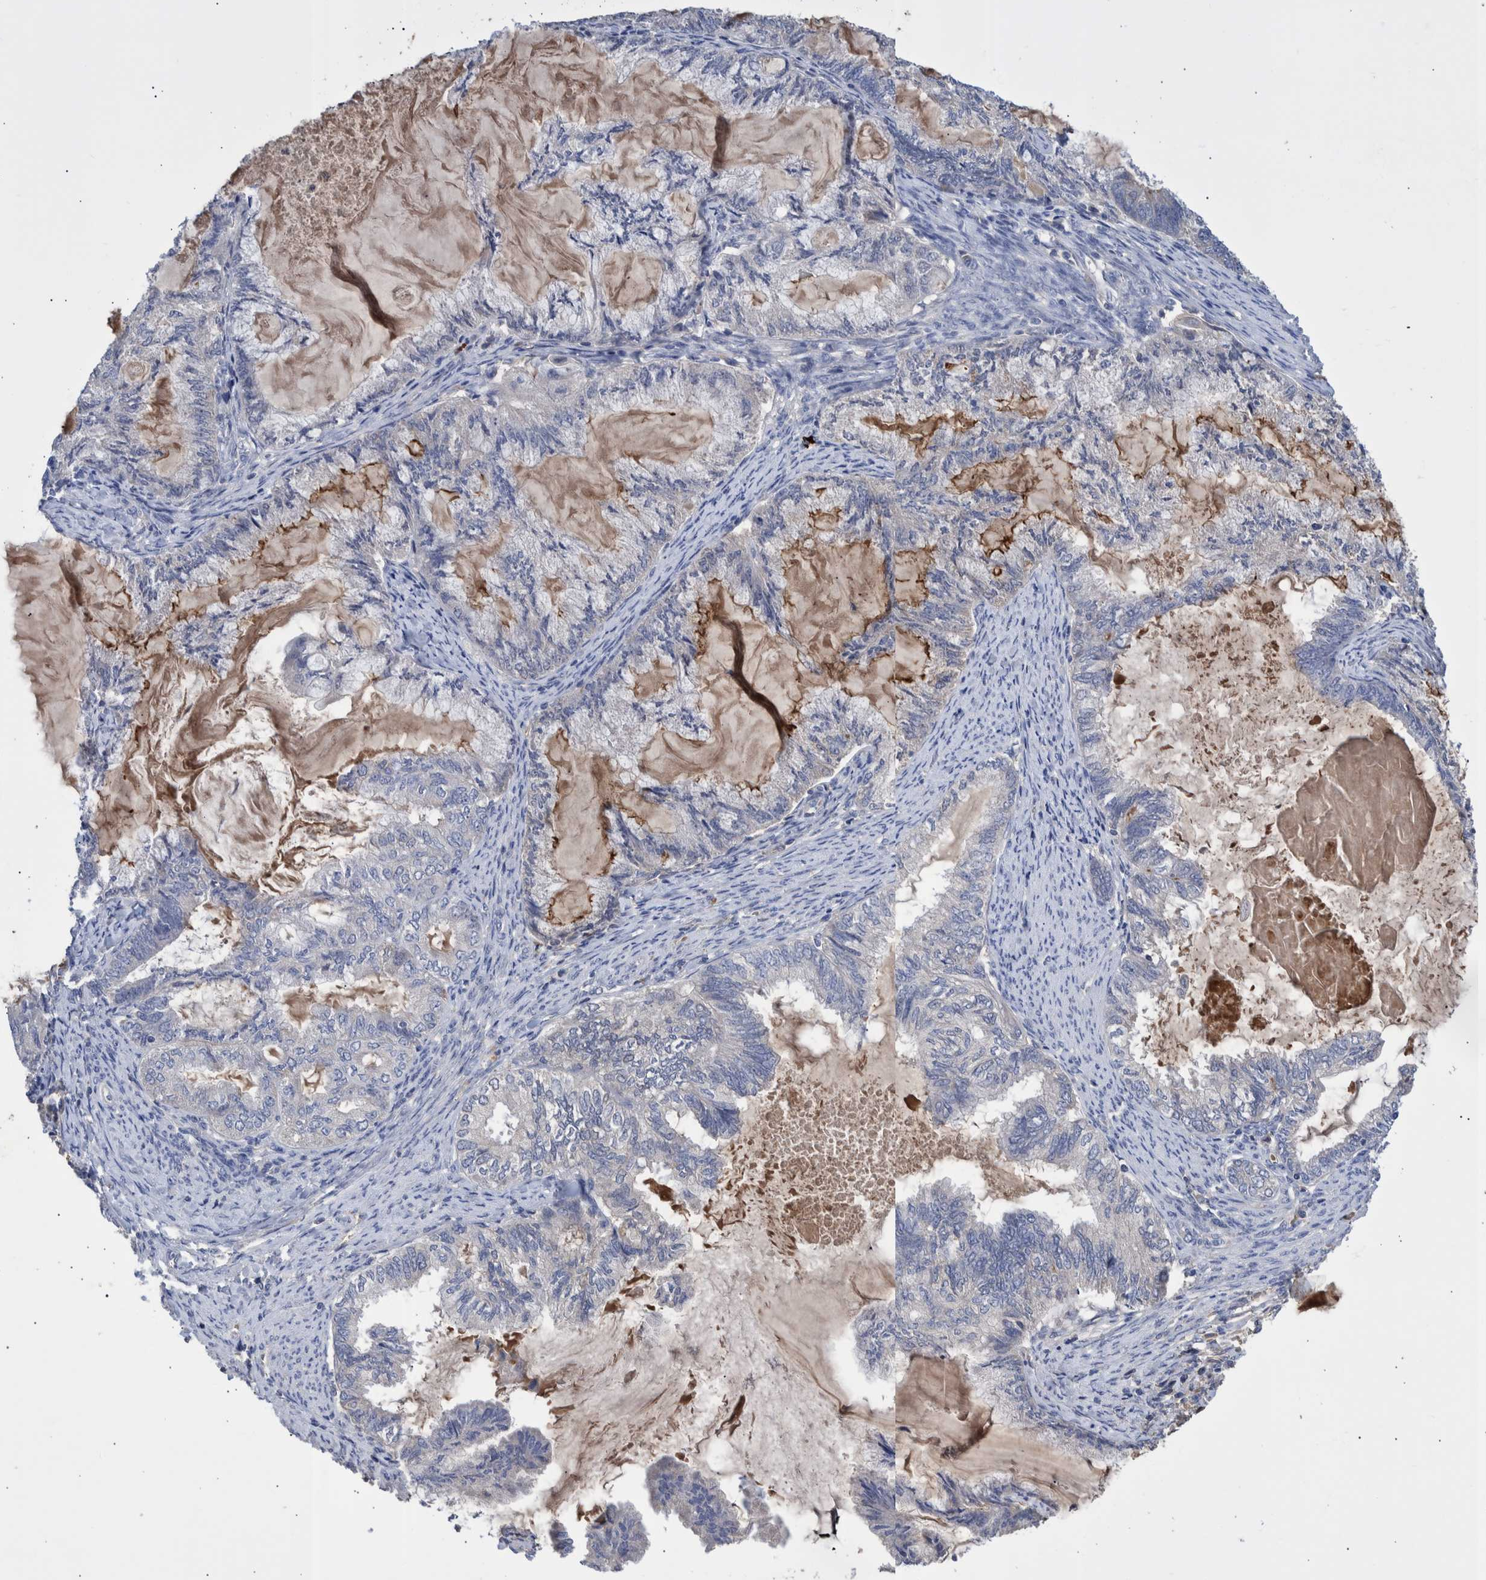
{"staining": {"intensity": "negative", "quantity": "none", "location": "none"}, "tissue": "endometrial cancer", "cell_type": "Tumor cells", "image_type": "cancer", "snomed": [{"axis": "morphology", "description": "Adenocarcinoma, NOS"}, {"axis": "topography", "description": "Endometrium"}], "caption": "Tumor cells show no significant protein positivity in endometrial cancer (adenocarcinoma).", "gene": "DLL4", "patient": {"sex": "female", "age": 86}}